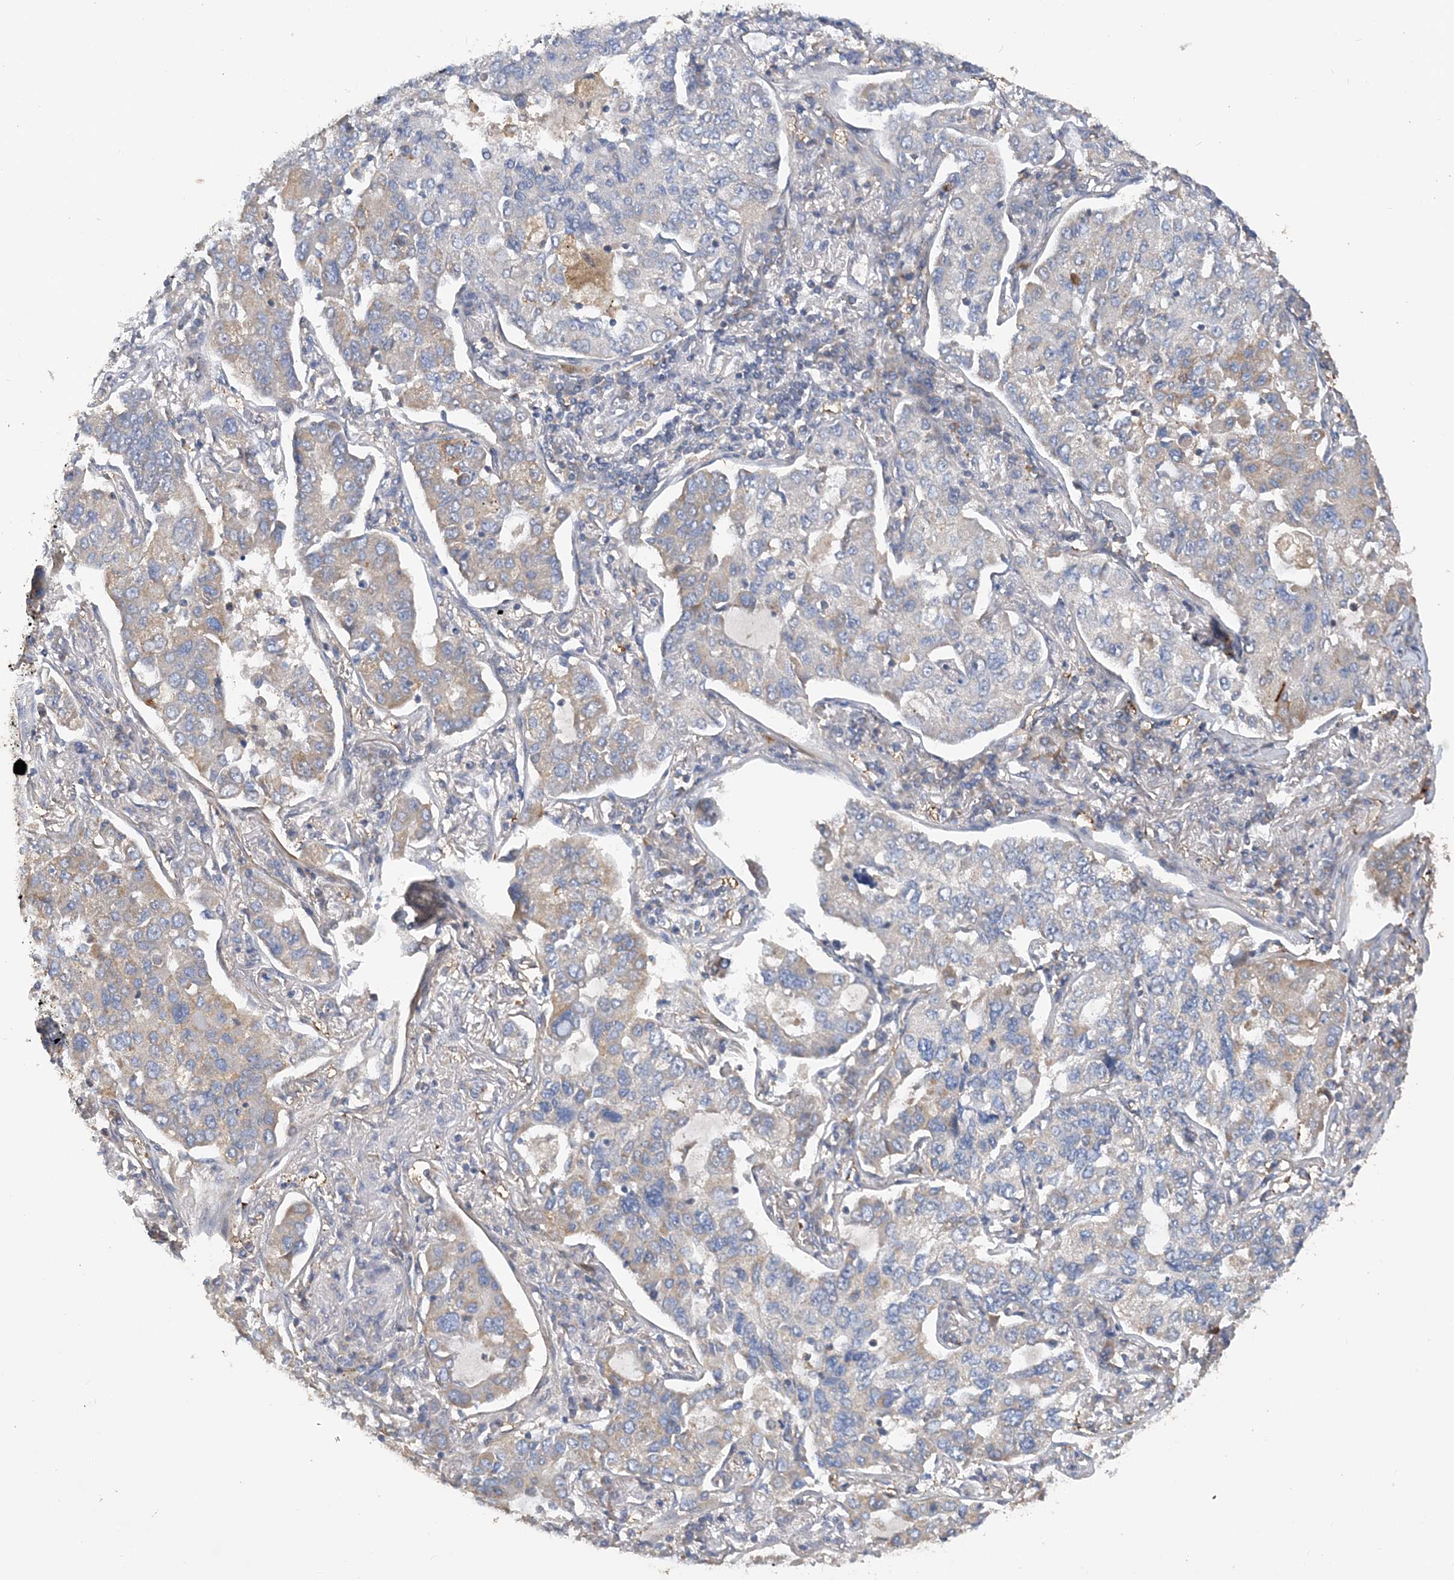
{"staining": {"intensity": "moderate", "quantity": "<25%", "location": "cytoplasmic/membranous"}, "tissue": "lung cancer", "cell_type": "Tumor cells", "image_type": "cancer", "snomed": [{"axis": "morphology", "description": "Adenocarcinoma, NOS"}, {"axis": "topography", "description": "Lung"}], "caption": "A brown stain shows moderate cytoplasmic/membranous positivity of a protein in human adenocarcinoma (lung) tumor cells.", "gene": "GRINA", "patient": {"sex": "male", "age": 49}}